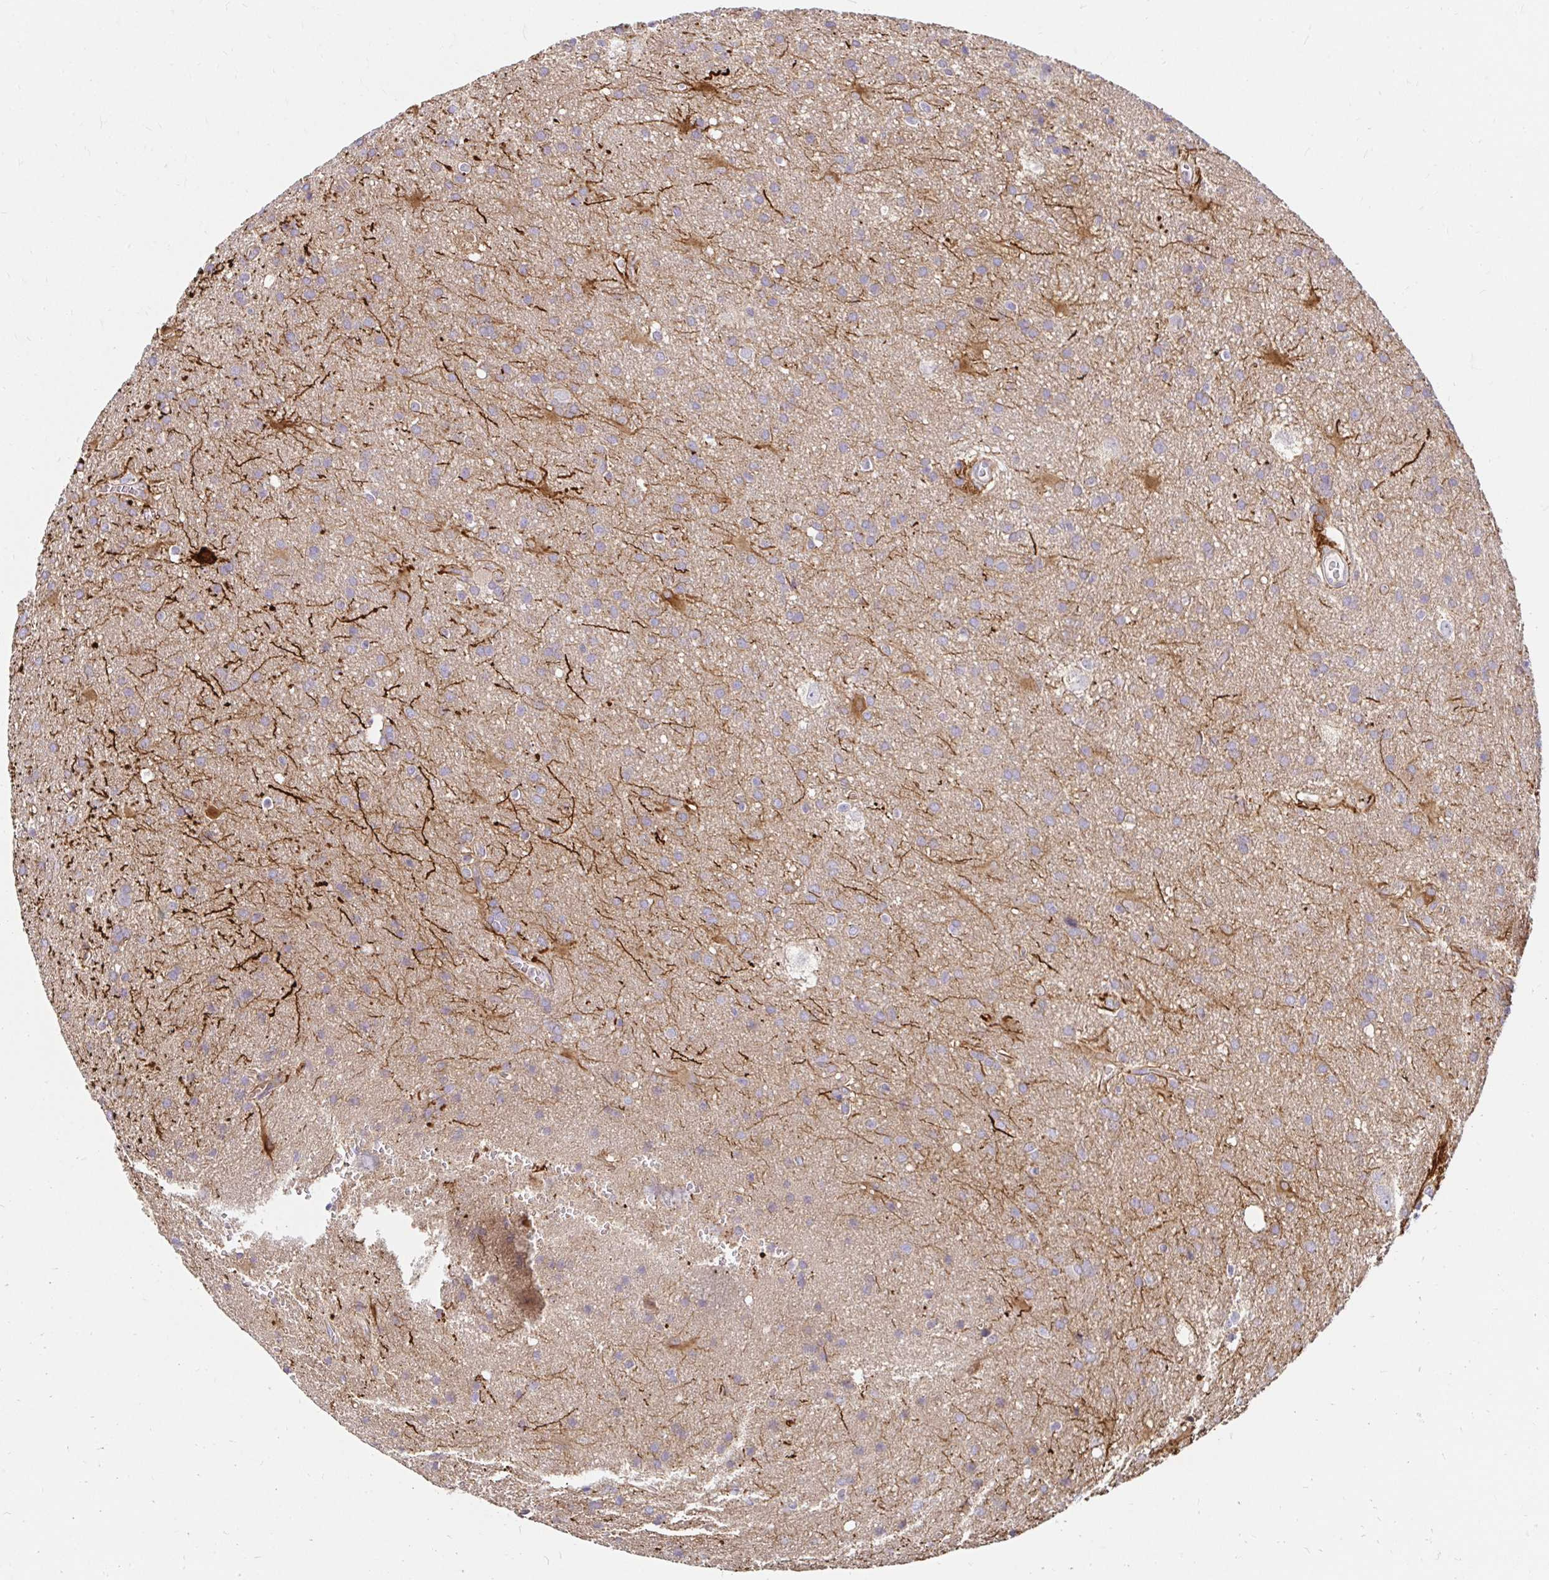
{"staining": {"intensity": "weak", "quantity": ">75%", "location": "cytoplasmic/membranous"}, "tissue": "glioma", "cell_type": "Tumor cells", "image_type": "cancer", "snomed": [{"axis": "morphology", "description": "Glioma, malignant, Low grade"}, {"axis": "topography", "description": "Brain"}], "caption": "DAB (3,3'-diaminobenzidine) immunohistochemical staining of malignant low-grade glioma exhibits weak cytoplasmic/membranous protein expression in approximately >75% of tumor cells. The staining was performed using DAB (3,3'-diaminobenzidine) to visualize the protein expression in brown, while the nuclei were stained in blue with hematoxylin (Magnification: 20x).", "gene": "ITGA2", "patient": {"sex": "male", "age": 66}}